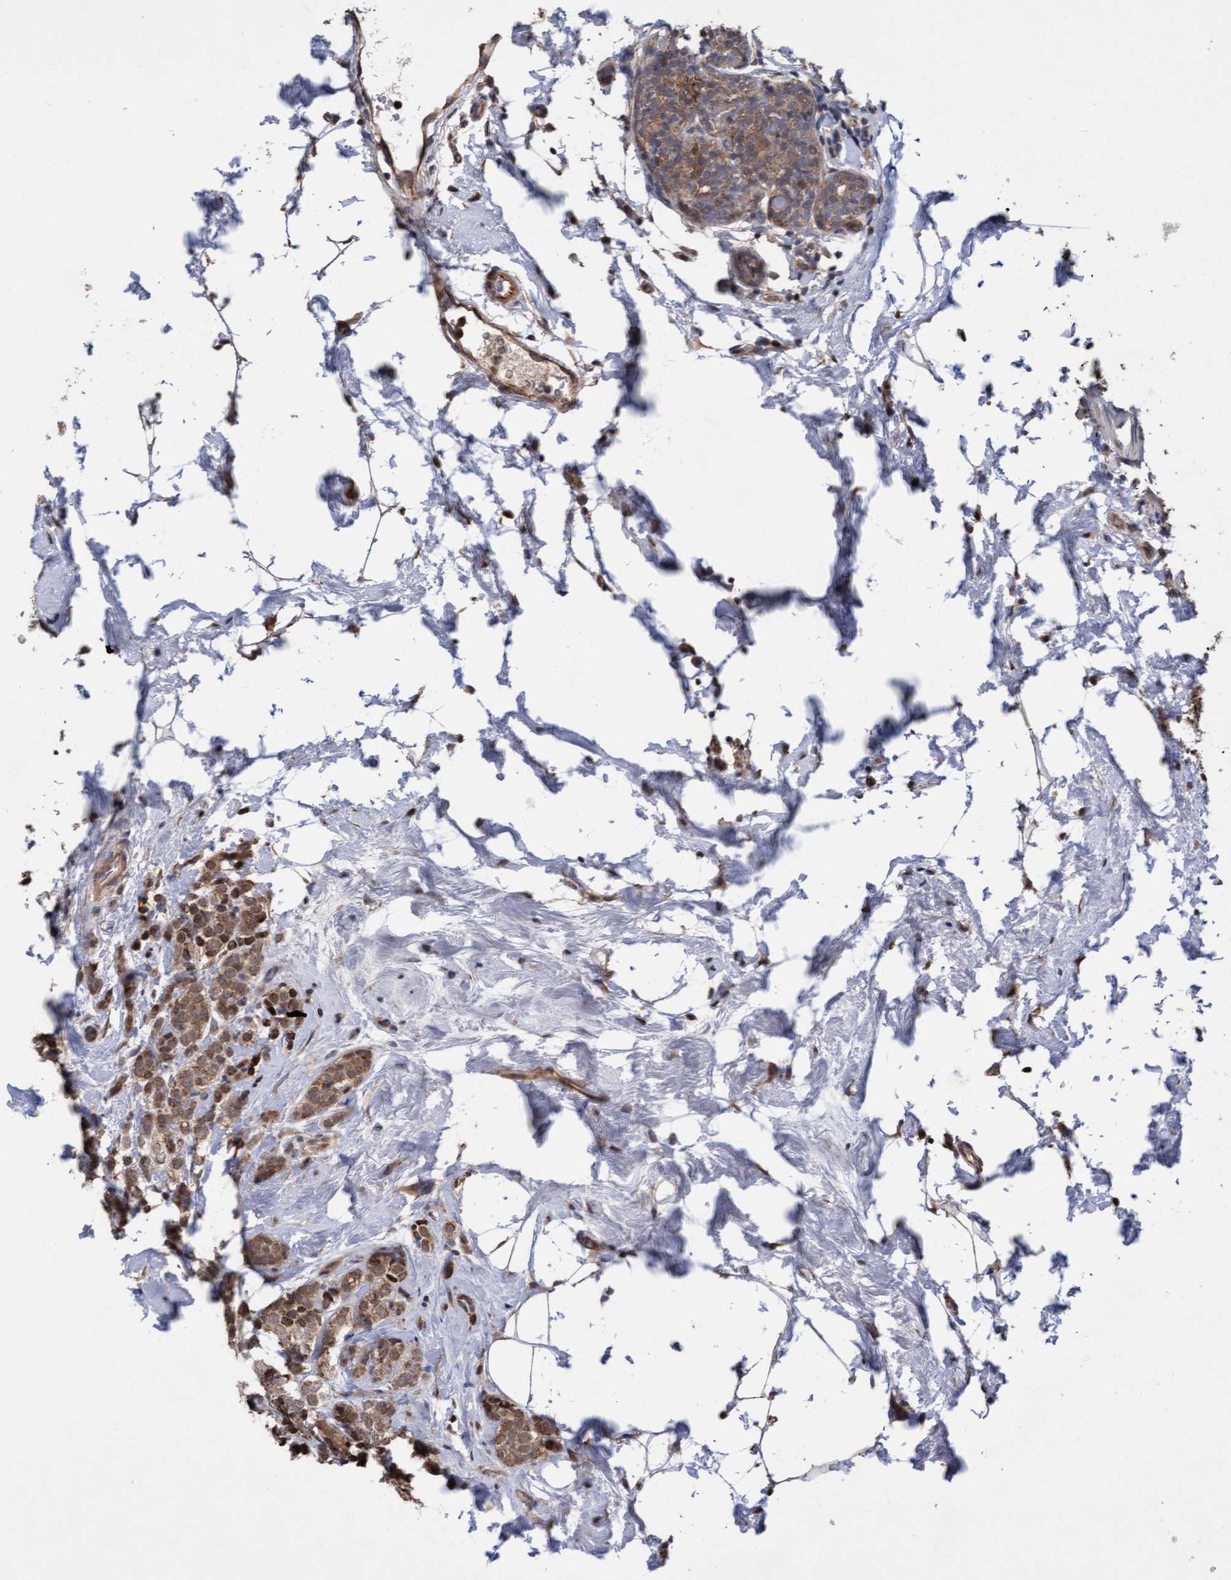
{"staining": {"intensity": "moderate", "quantity": ">75%", "location": "cytoplasmic/membranous"}, "tissue": "breast cancer", "cell_type": "Tumor cells", "image_type": "cancer", "snomed": [{"axis": "morphology", "description": "Lobular carcinoma"}, {"axis": "topography", "description": "Breast"}], "caption": "Approximately >75% of tumor cells in breast lobular carcinoma display moderate cytoplasmic/membranous protein positivity as visualized by brown immunohistochemical staining.", "gene": "ITFG1", "patient": {"sex": "female", "age": 50}}